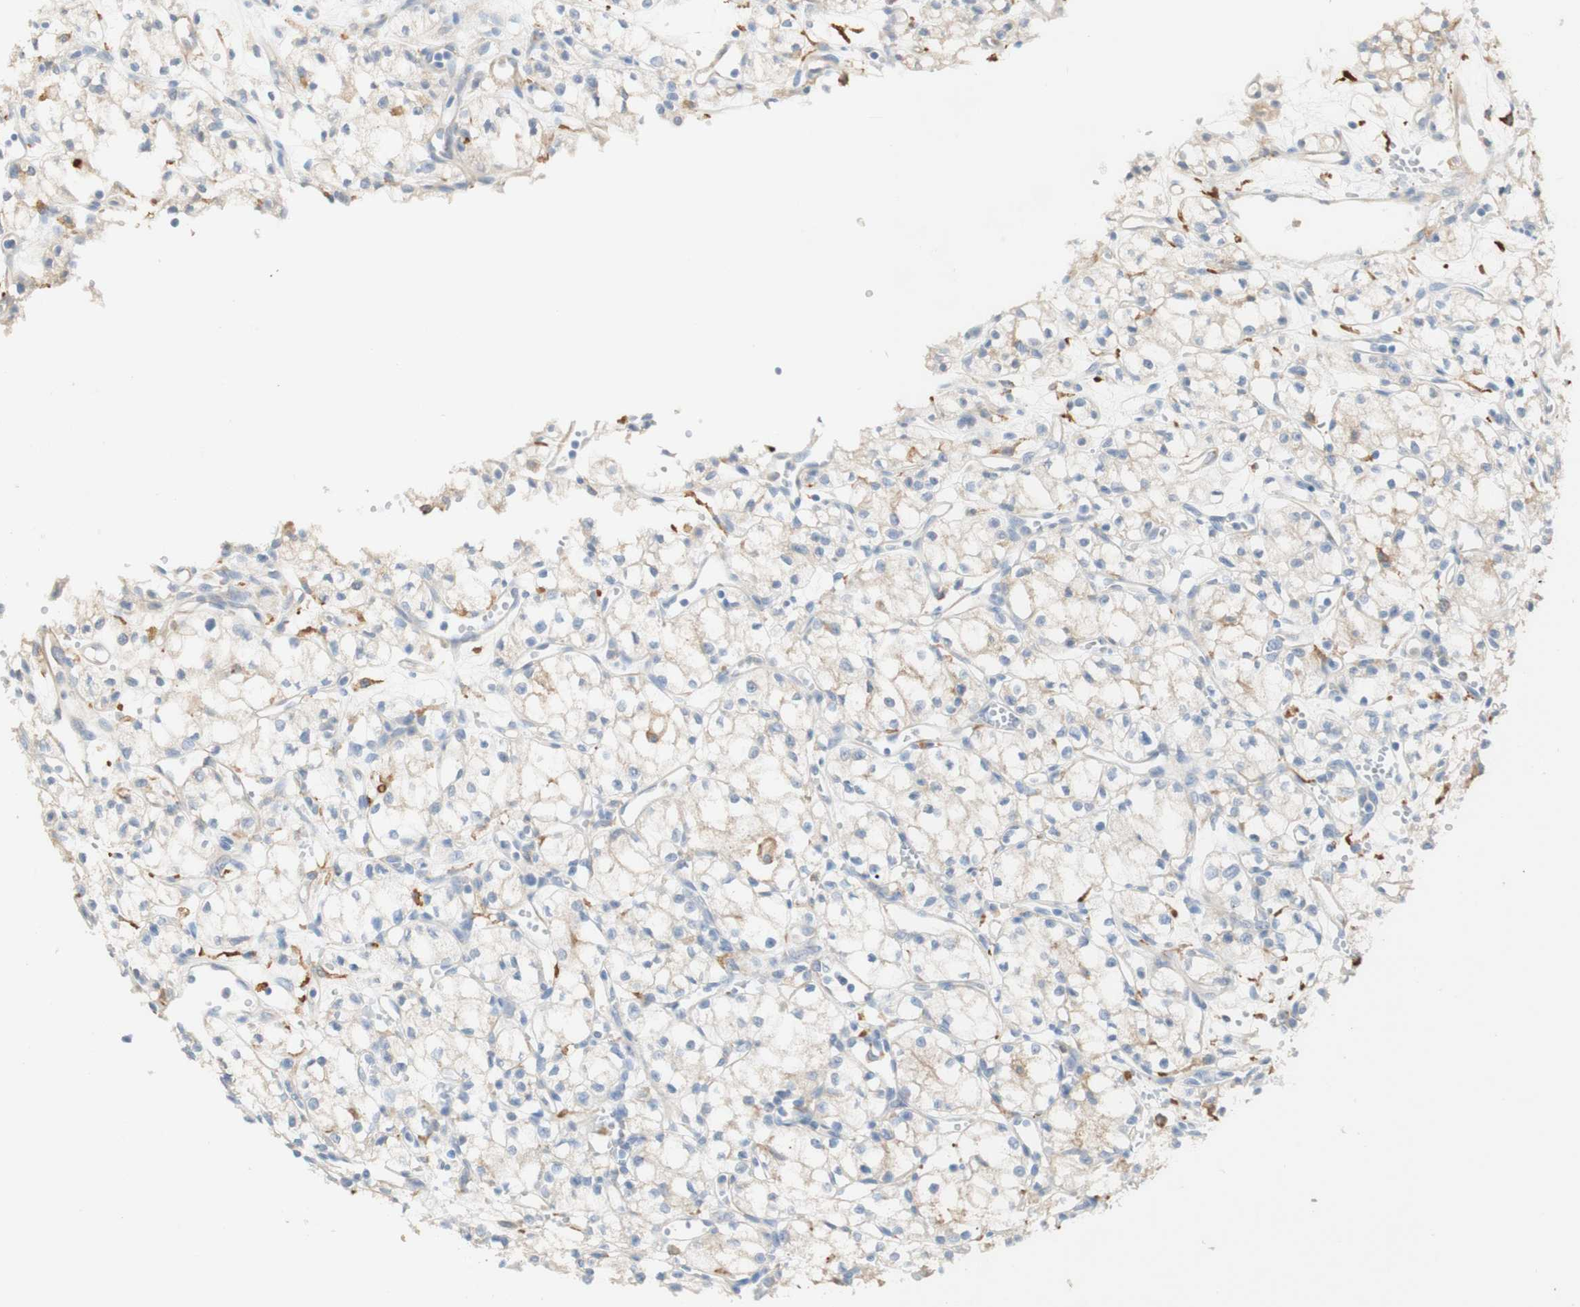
{"staining": {"intensity": "weak", "quantity": "25%-75%", "location": "cytoplasmic/membranous"}, "tissue": "renal cancer", "cell_type": "Tumor cells", "image_type": "cancer", "snomed": [{"axis": "morphology", "description": "Normal tissue, NOS"}, {"axis": "morphology", "description": "Adenocarcinoma, NOS"}, {"axis": "topography", "description": "Kidney"}], "caption": "High-magnification brightfield microscopy of renal cancer stained with DAB (brown) and counterstained with hematoxylin (blue). tumor cells exhibit weak cytoplasmic/membranous staining is appreciated in about25%-75% of cells.", "gene": "FCGRT", "patient": {"sex": "male", "age": 59}}